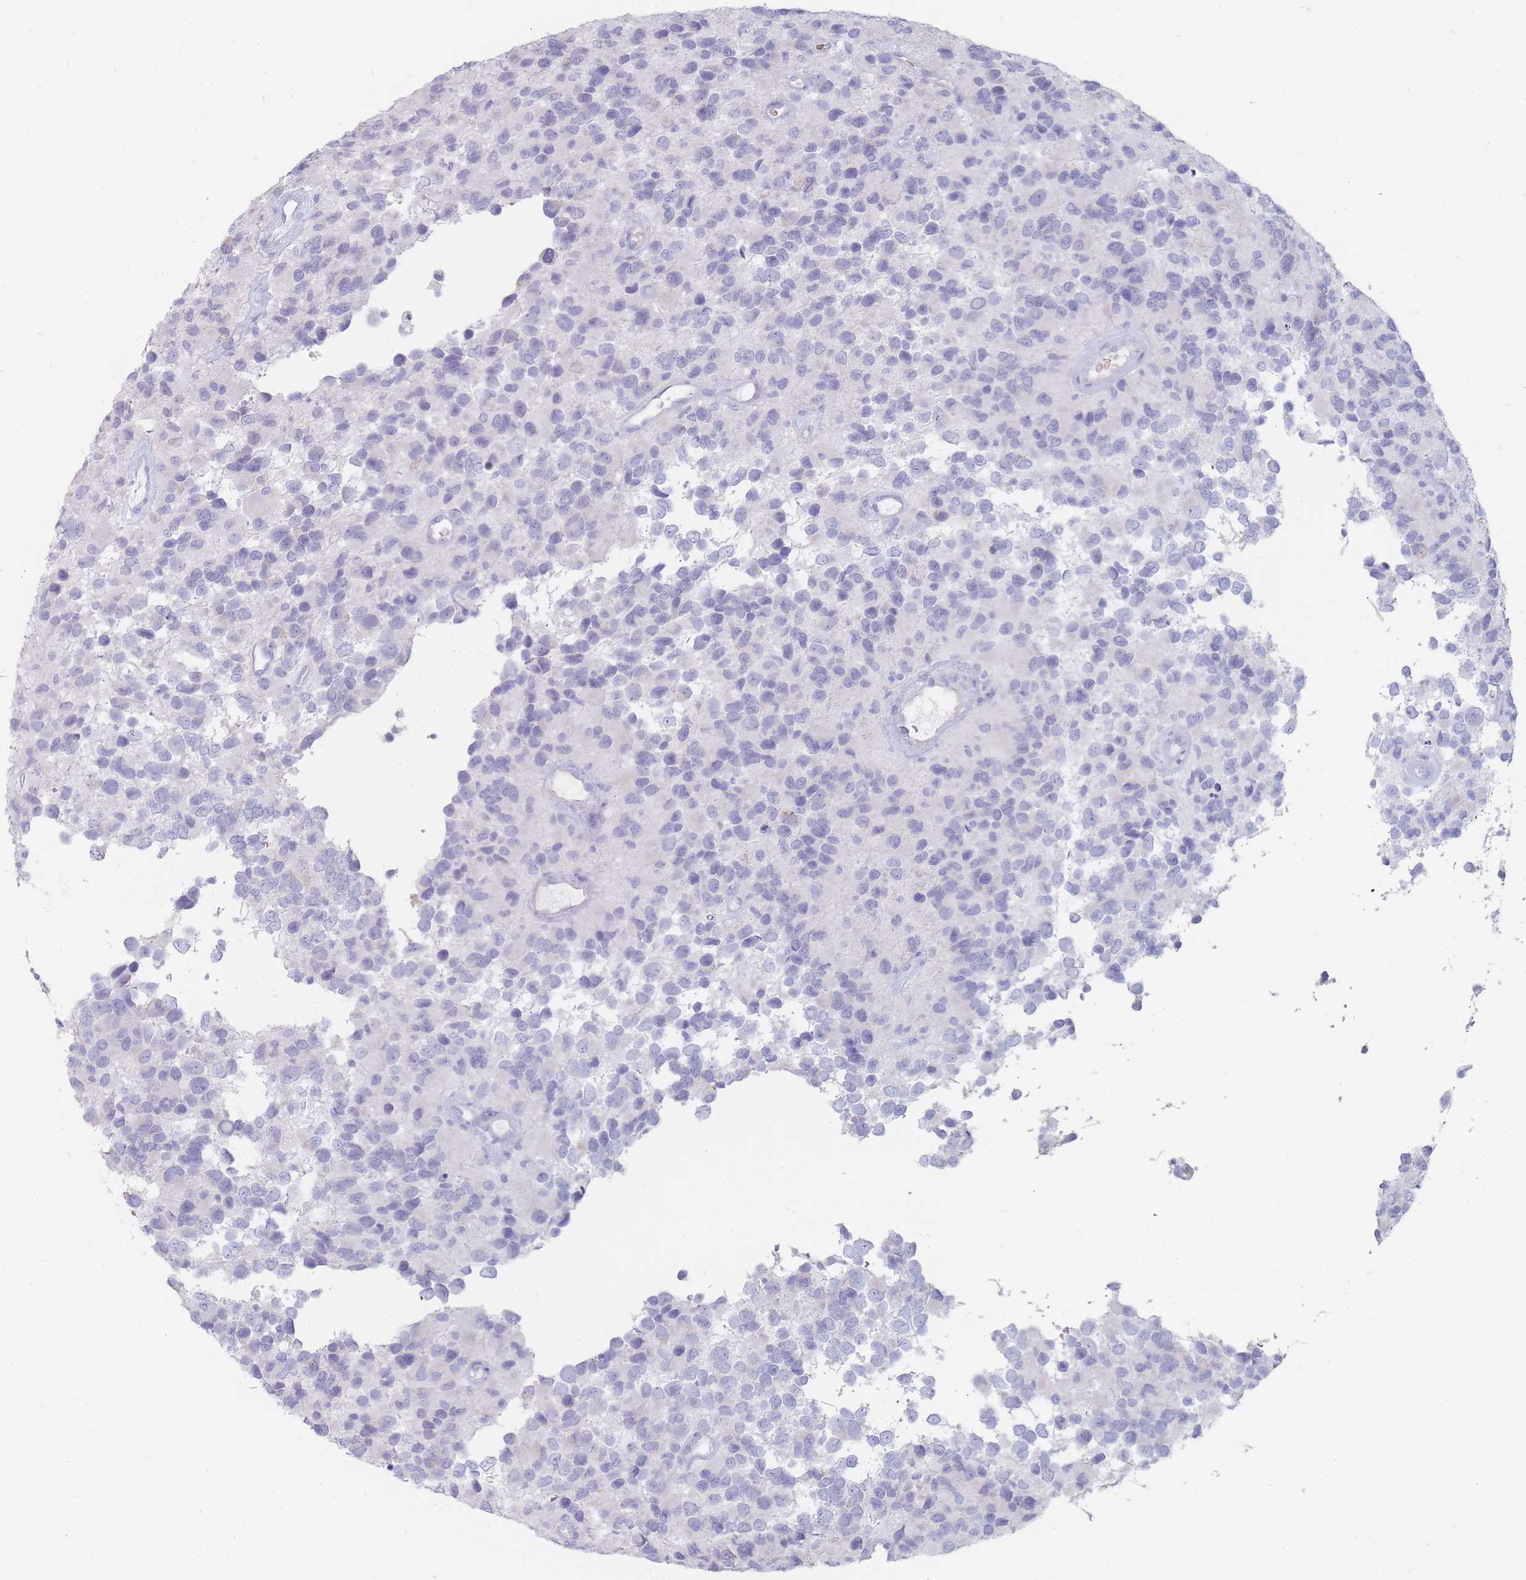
{"staining": {"intensity": "negative", "quantity": "none", "location": "none"}, "tissue": "glioma", "cell_type": "Tumor cells", "image_type": "cancer", "snomed": [{"axis": "morphology", "description": "Glioma, malignant, High grade"}, {"axis": "topography", "description": "Brain"}], "caption": "Histopathology image shows no significant protein positivity in tumor cells of glioma.", "gene": "HBG2", "patient": {"sex": "male", "age": 77}}